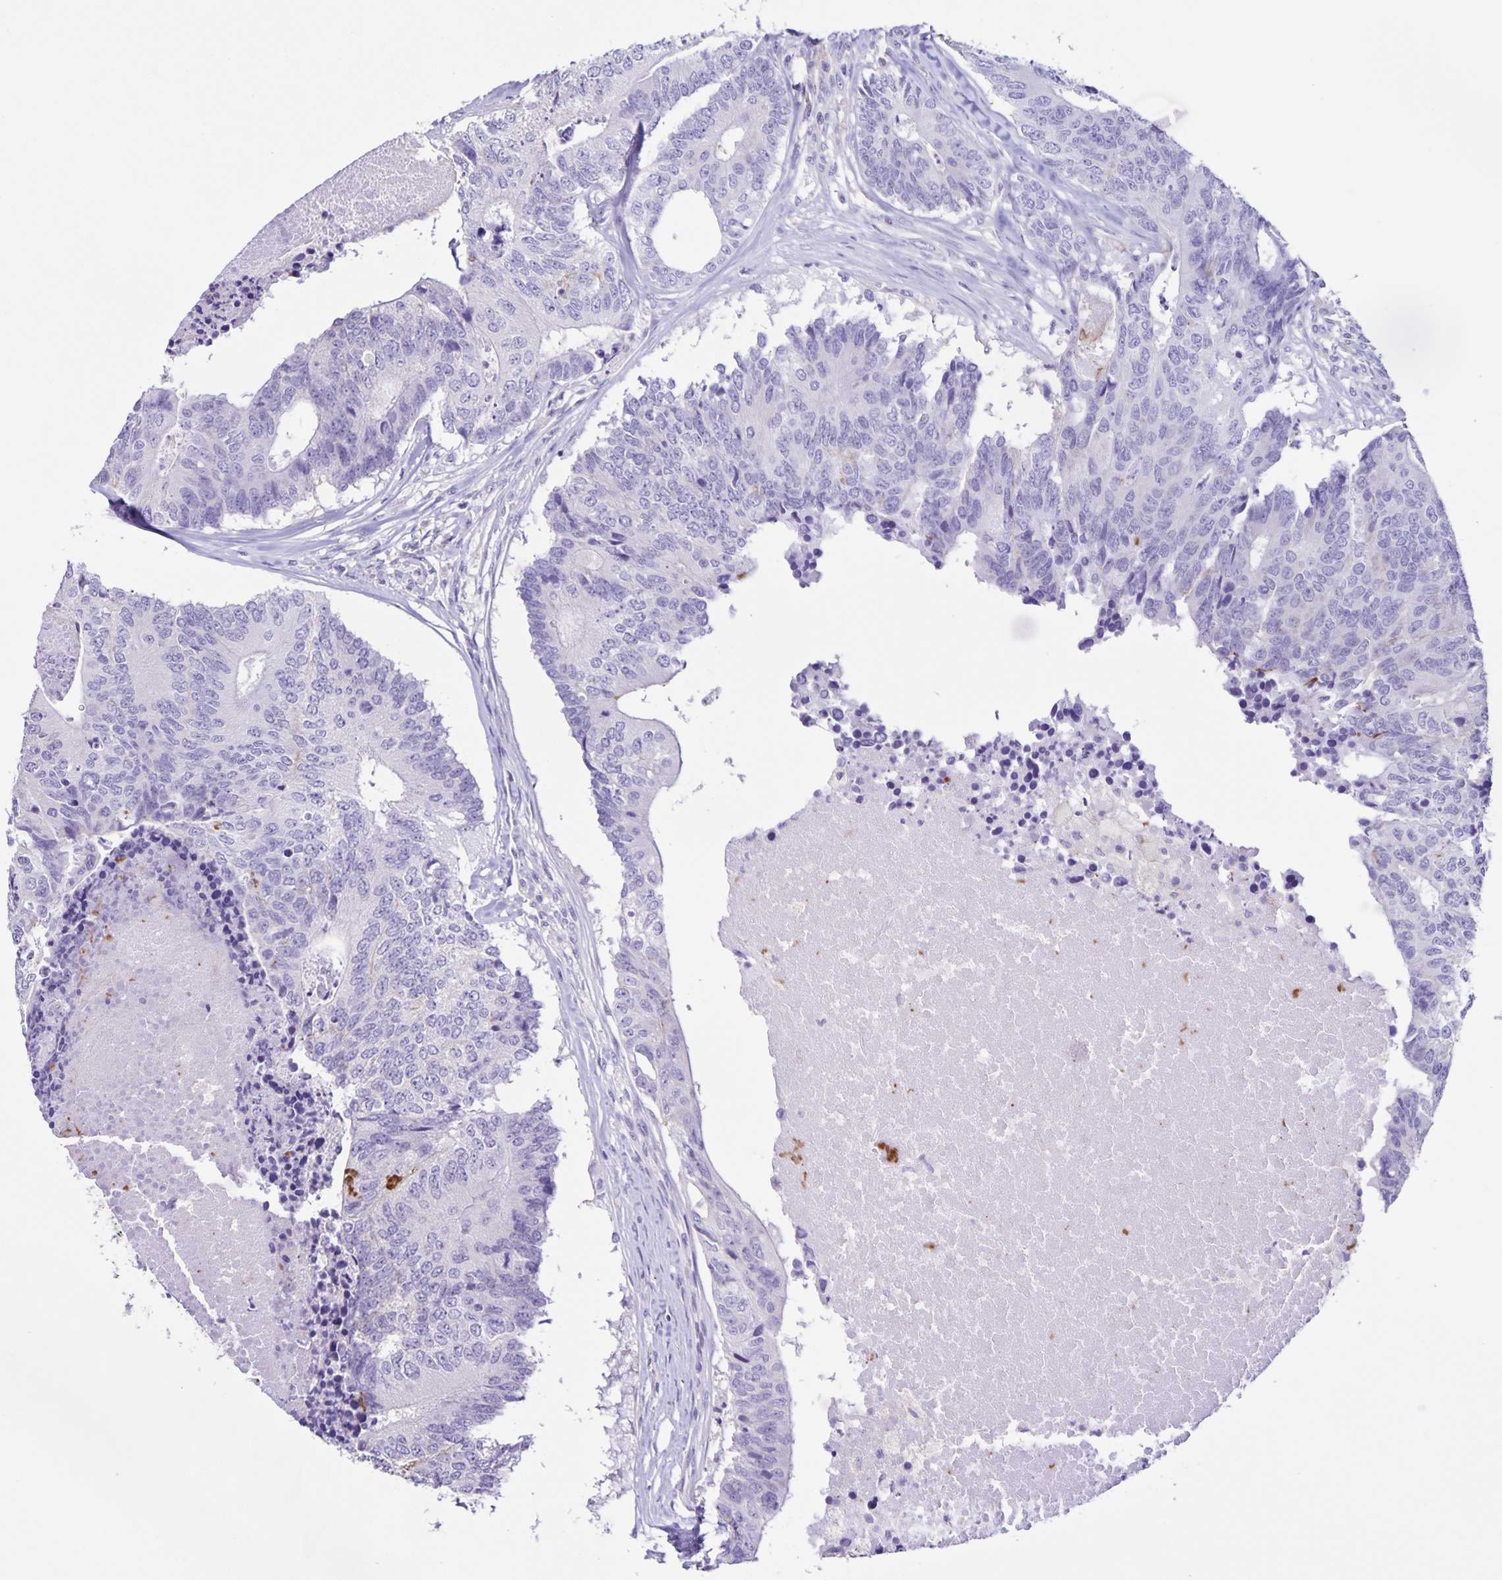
{"staining": {"intensity": "negative", "quantity": "none", "location": "none"}, "tissue": "colorectal cancer", "cell_type": "Tumor cells", "image_type": "cancer", "snomed": [{"axis": "morphology", "description": "Adenocarcinoma, NOS"}, {"axis": "topography", "description": "Colon"}], "caption": "Protein analysis of colorectal cancer (adenocarcinoma) shows no significant staining in tumor cells.", "gene": "BOLL", "patient": {"sex": "female", "age": 67}}